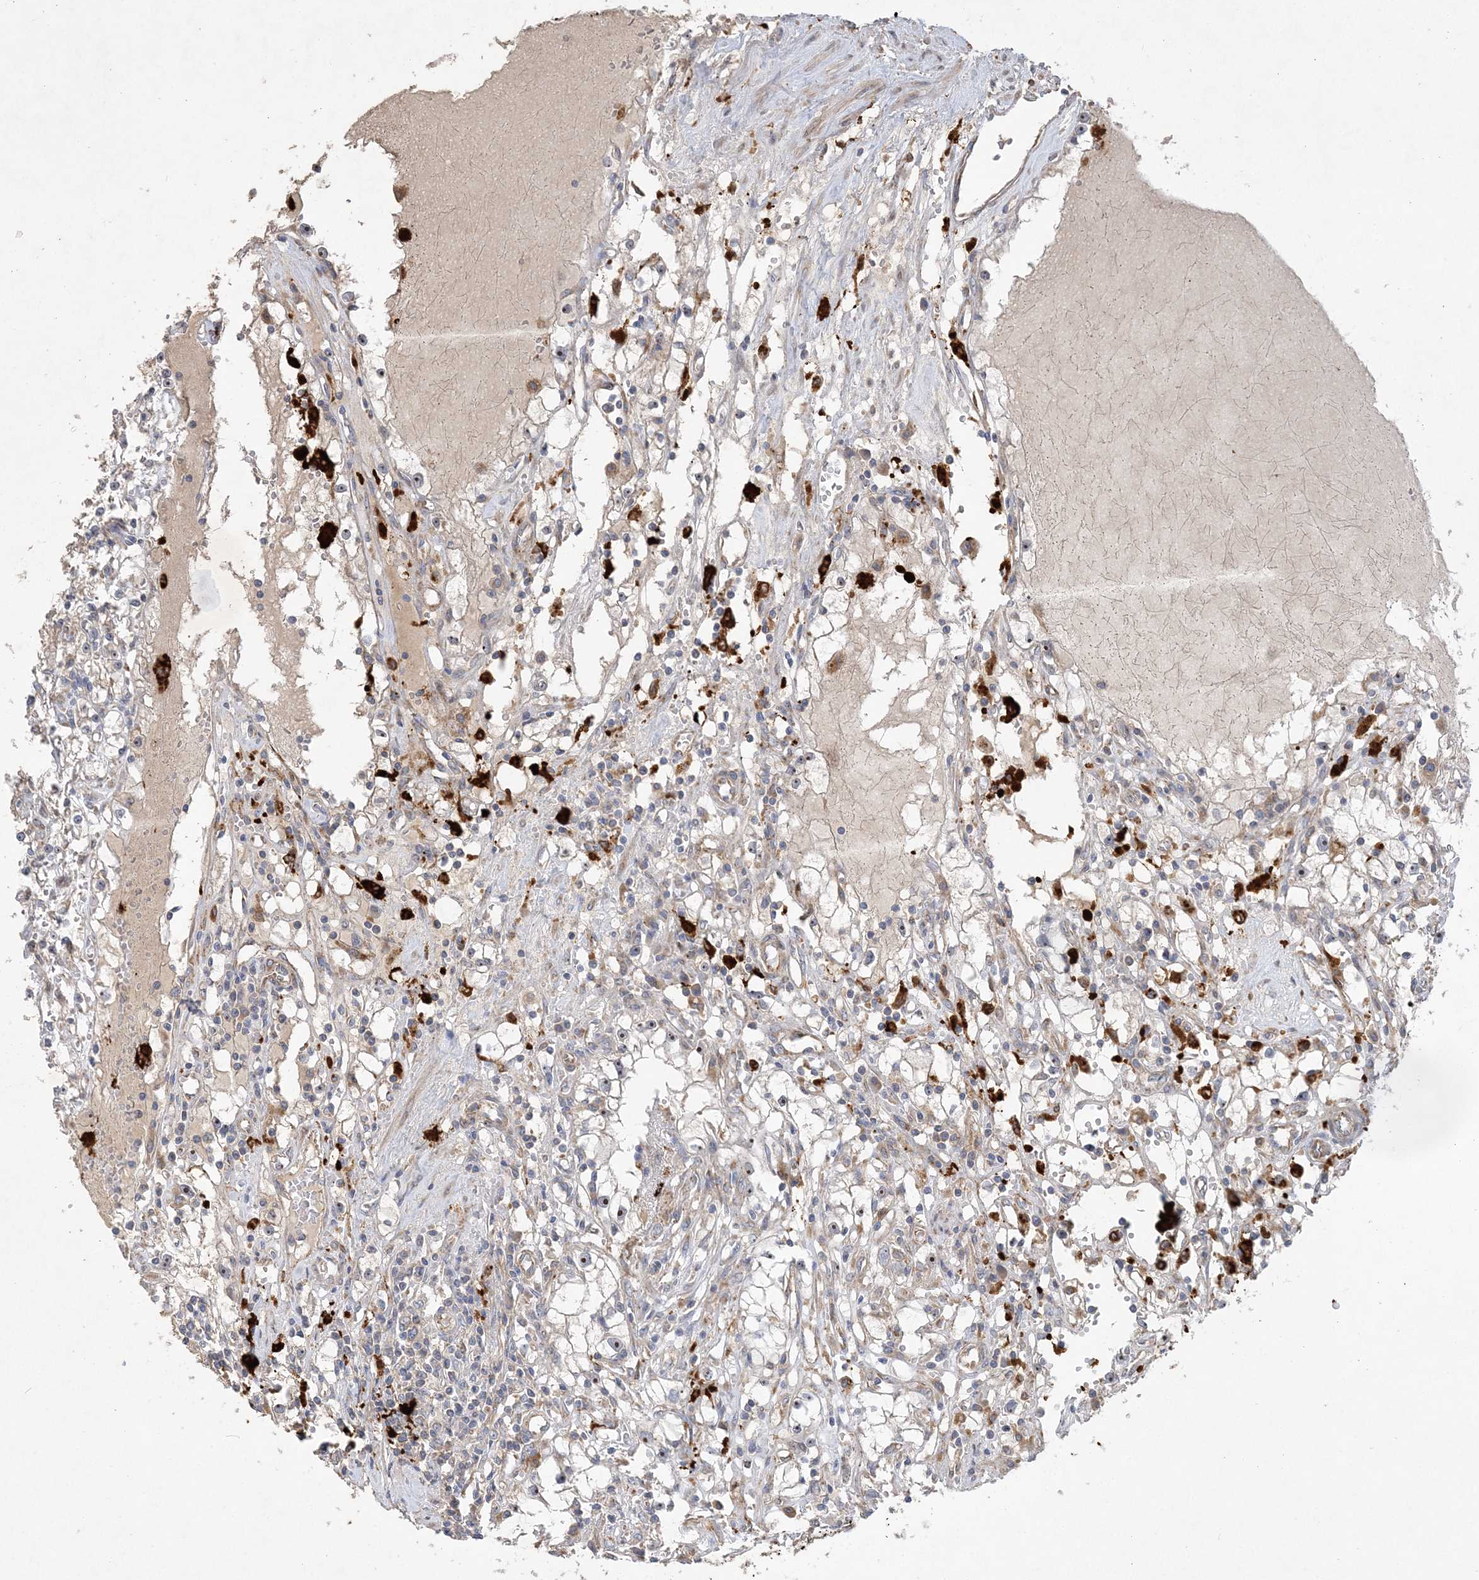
{"staining": {"intensity": "negative", "quantity": "none", "location": "none"}, "tissue": "renal cancer", "cell_type": "Tumor cells", "image_type": "cancer", "snomed": [{"axis": "morphology", "description": "Adenocarcinoma, NOS"}, {"axis": "topography", "description": "Kidney"}], "caption": "An immunohistochemistry micrograph of renal adenocarcinoma is shown. There is no staining in tumor cells of renal adenocarcinoma.", "gene": "FEZ2", "patient": {"sex": "male", "age": 56}}